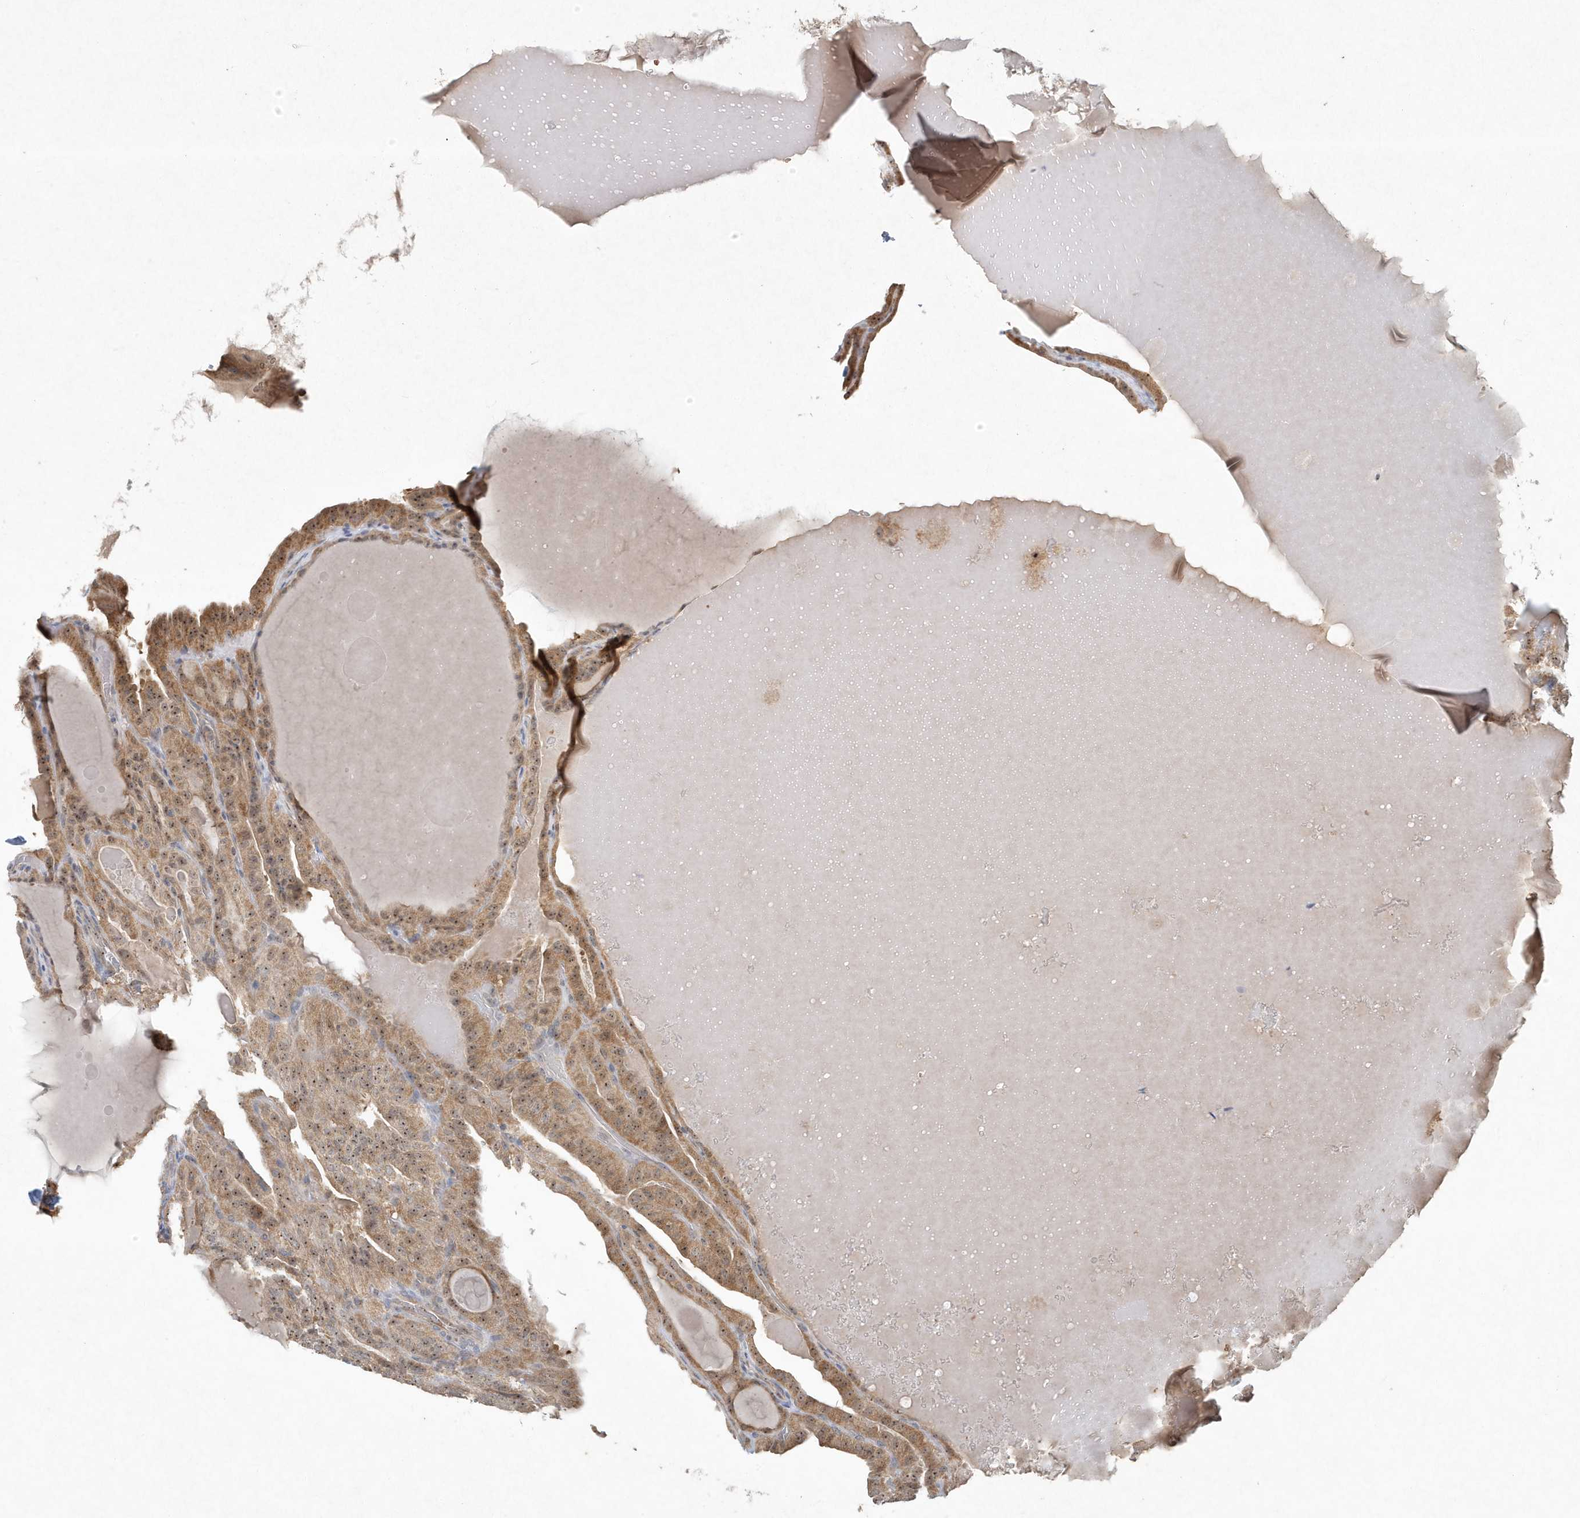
{"staining": {"intensity": "moderate", "quantity": ">75%", "location": "cytoplasmic/membranous,nuclear"}, "tissue": "thyroid cancer", "cell_type": "Tumor cells", "image_type": "cancer", "snomed": [{"axis": "morphology", "description": "Papillary adenocarcinoma, NOS"}, {"axis": "topography", "description": "Thyroid gland"}], "caption": "Moderate cytoplasmic/membranous and nuclear positivity is appreciated in approximately >75% of tumor cells in thyroid papillary adenocarcinoma.", "gene": "ABCB9", "patient": {"sex": "male", "age": 77}}